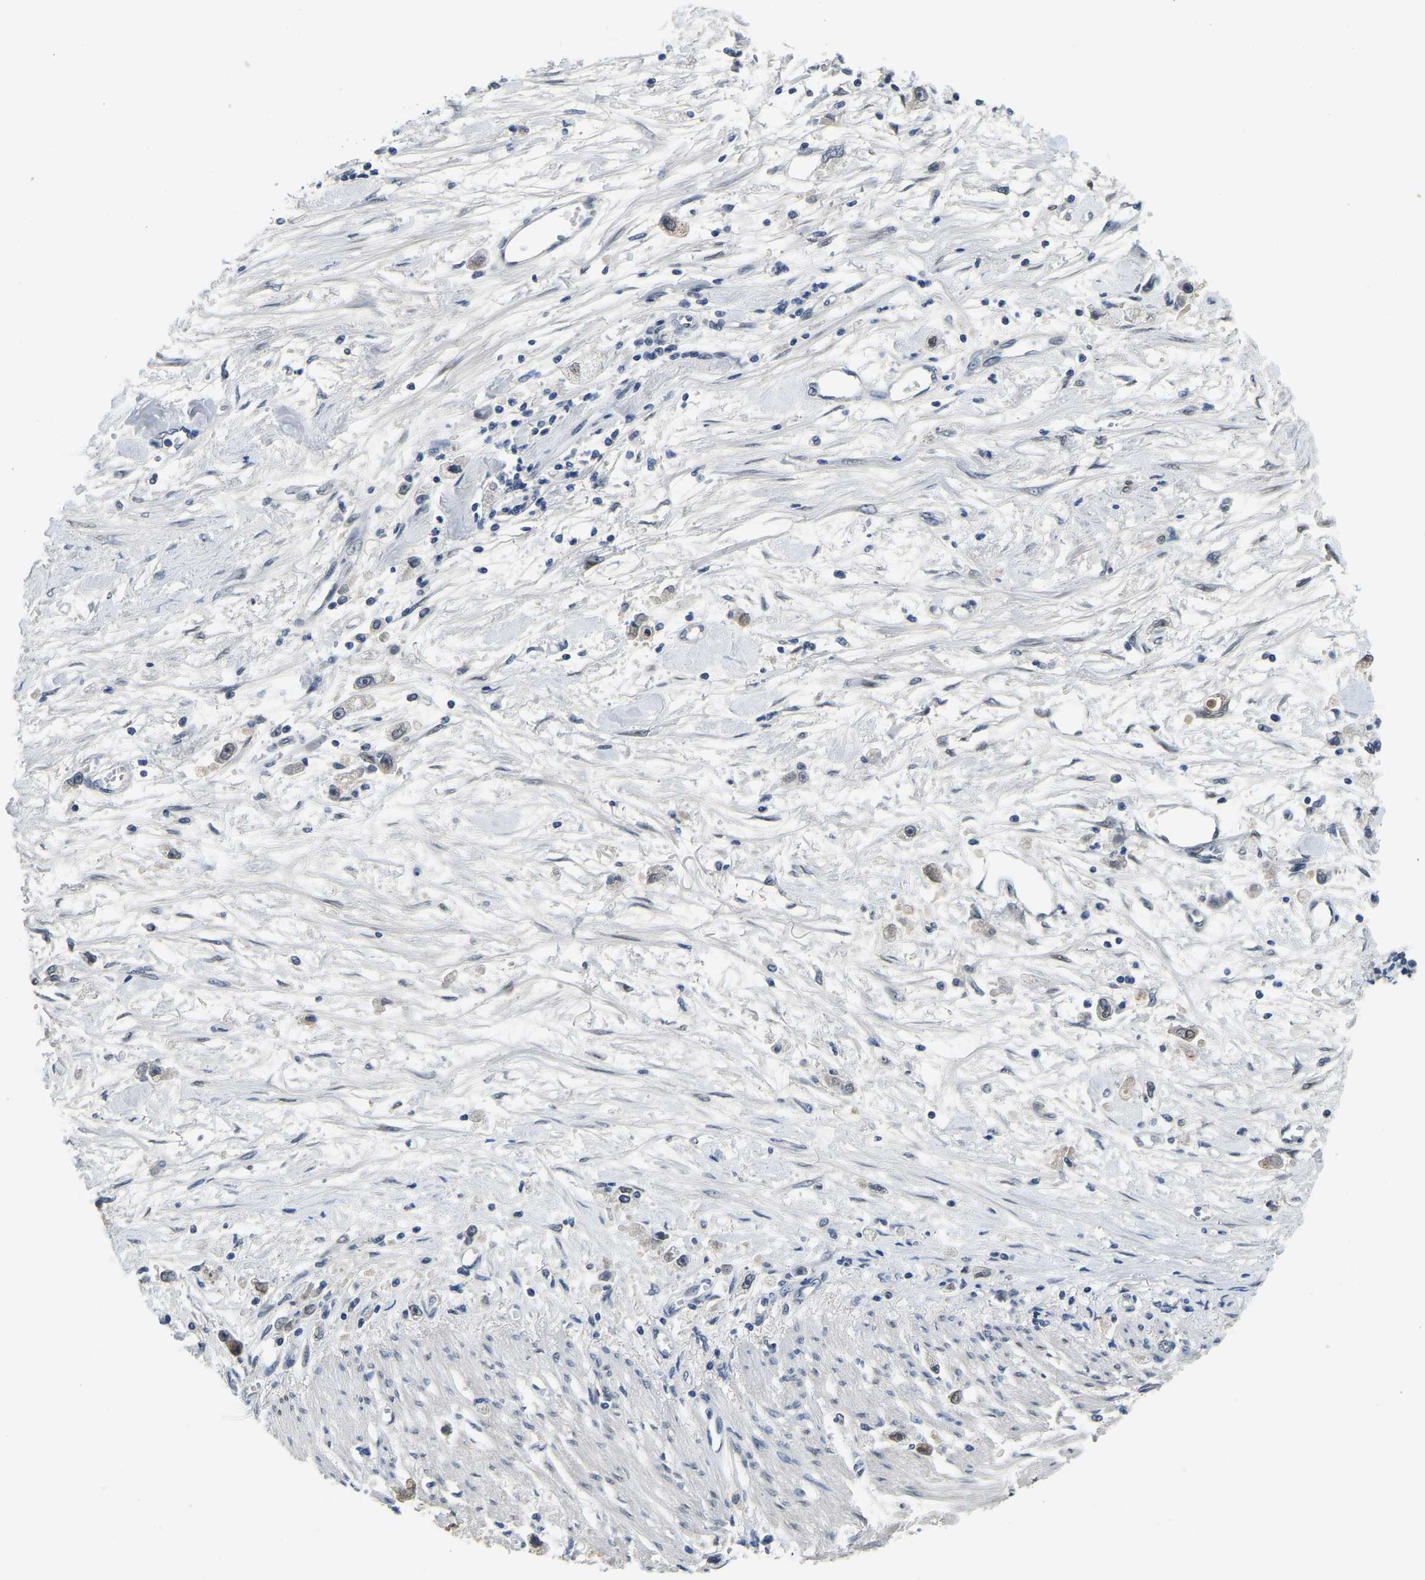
{"staining": {"intensity": "negative", "quantity": "none", "location": "none"}, "tissue": "stomach cancer", "cell_type": "Tumor cells", "image_type": "cancer", "snomed": [{"axis": "morphology", "description": "Adenocarcinoma, NOS"}, {"axis": "topography", "description": "Stomach"}], "caption": "Tumor cells are negative for brown protein staining in stomach cancer.", "gene": "RANBP2", "patient": {"sex": "female", "age": 59}}